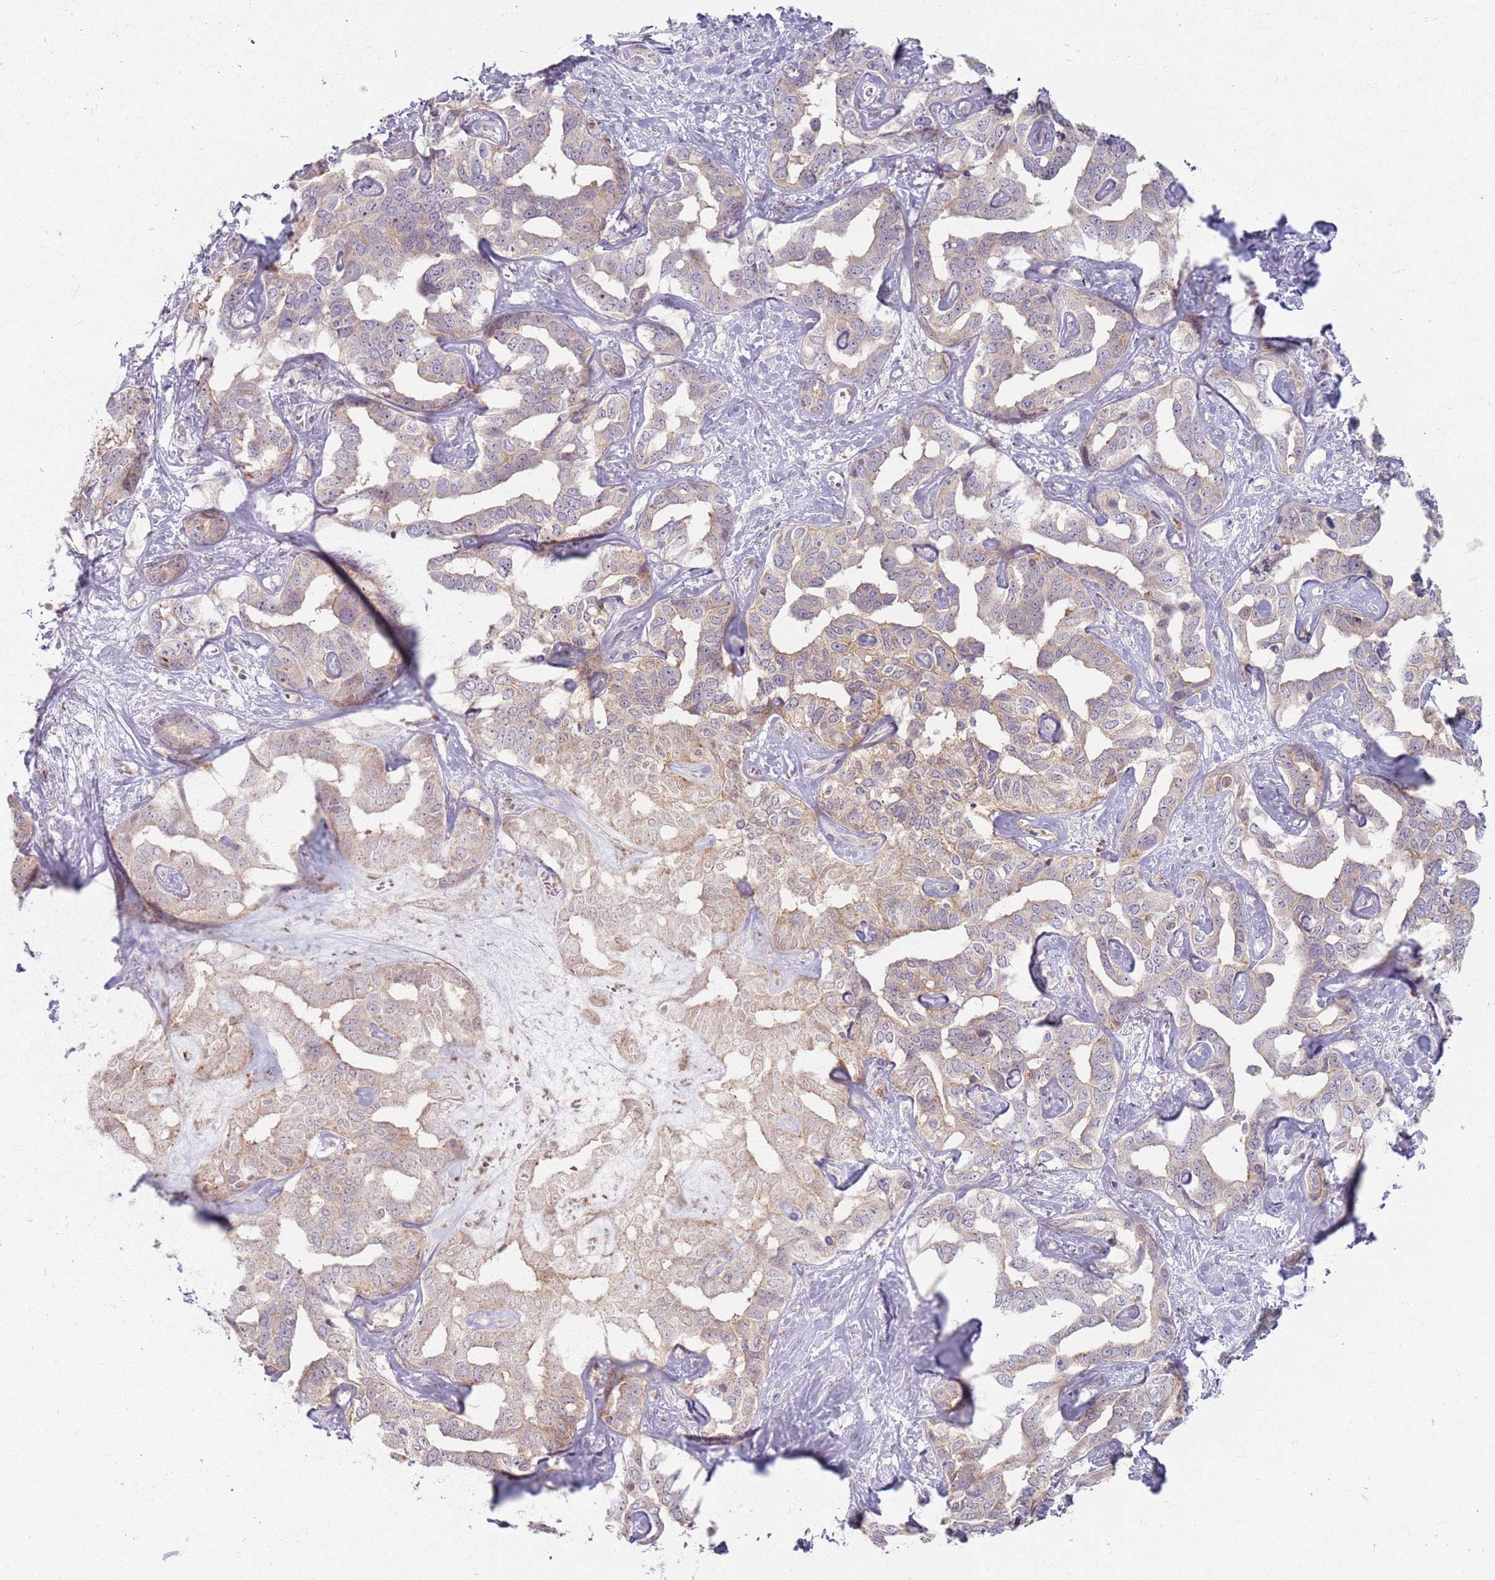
{"staining": {"intensity": "weak", "quantity": "<25%", "location": "cytoplasmic/membranous"}, "tissue": "liver cancer", "cell_type": "Tumor cells", "image_type": "cancer", "snomed": [{"axis": "morphology", "description": "Cholangiocarcinoma"}, {"axis": "topography", "description": "Liver"}], "caption": "Immunohistochemistry (IHC) of human liver cholangiocarcinoma exhibits no positivity in tumor cells.", "gene": "ZDHHC2", "patient": {"sex": "male", "age": 59}}